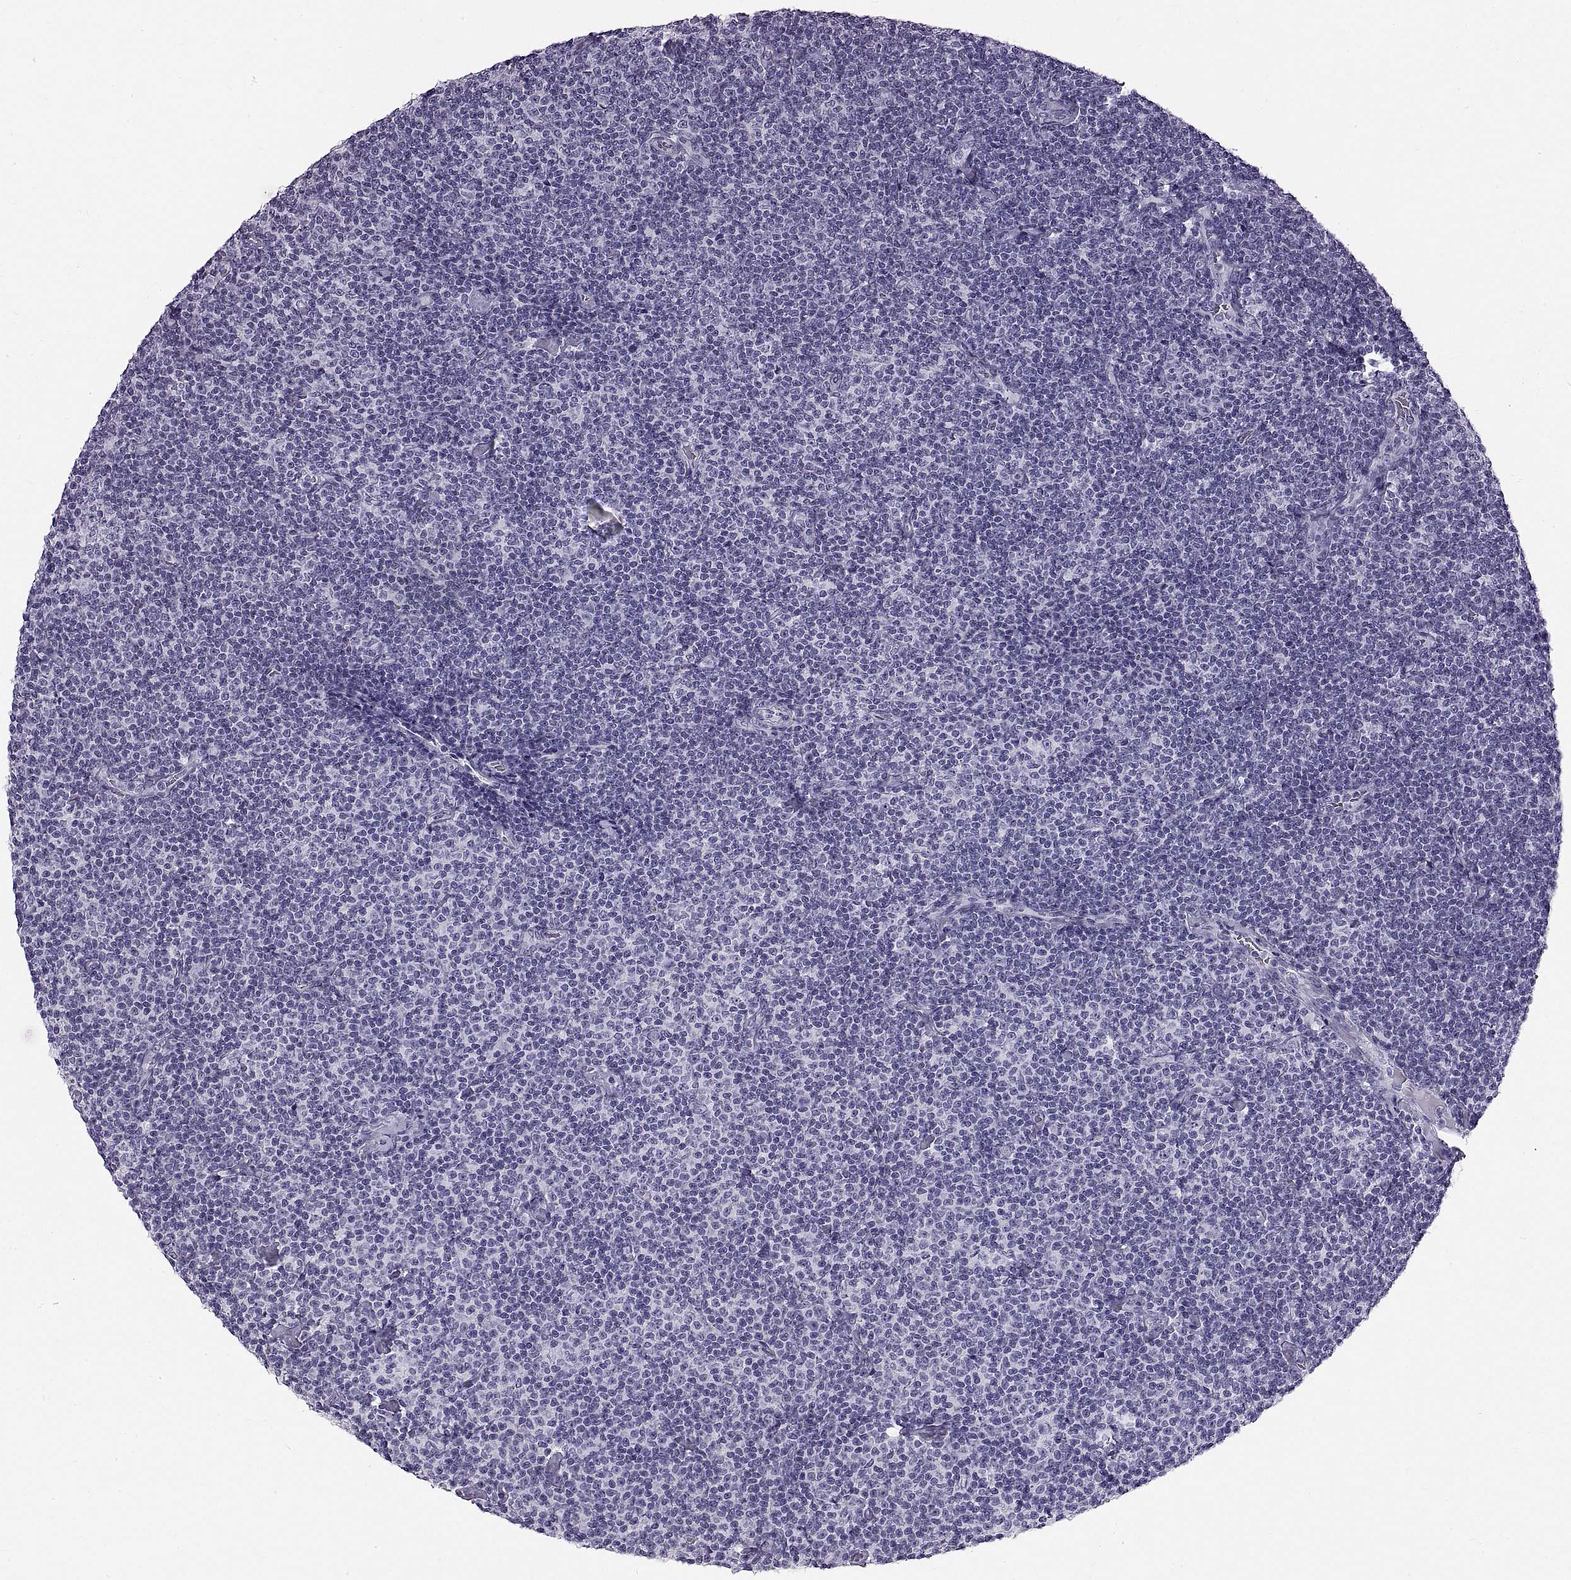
{"staining": {"intensity": "negative", "quantity": "none", "location": "none"}, "tissue": "lymphoma", "cell_type": "Tumor cells", "image_type": "cancer", "snomed": [{"axis": "morphology", "description": "Malignant lymphoma, non-Hodgkin's type, Low grade"}, {"axis": "topography", "description": "Lymph node"}], "caption": "Immunohistochemical staining of lymphoma exhibits no significant positivity in tumor cells. (DAB immunohistochemistry with hematoxylin counter stain).", "gene": "WFDC8", "patient": {"sex": "male", "age": 81}}